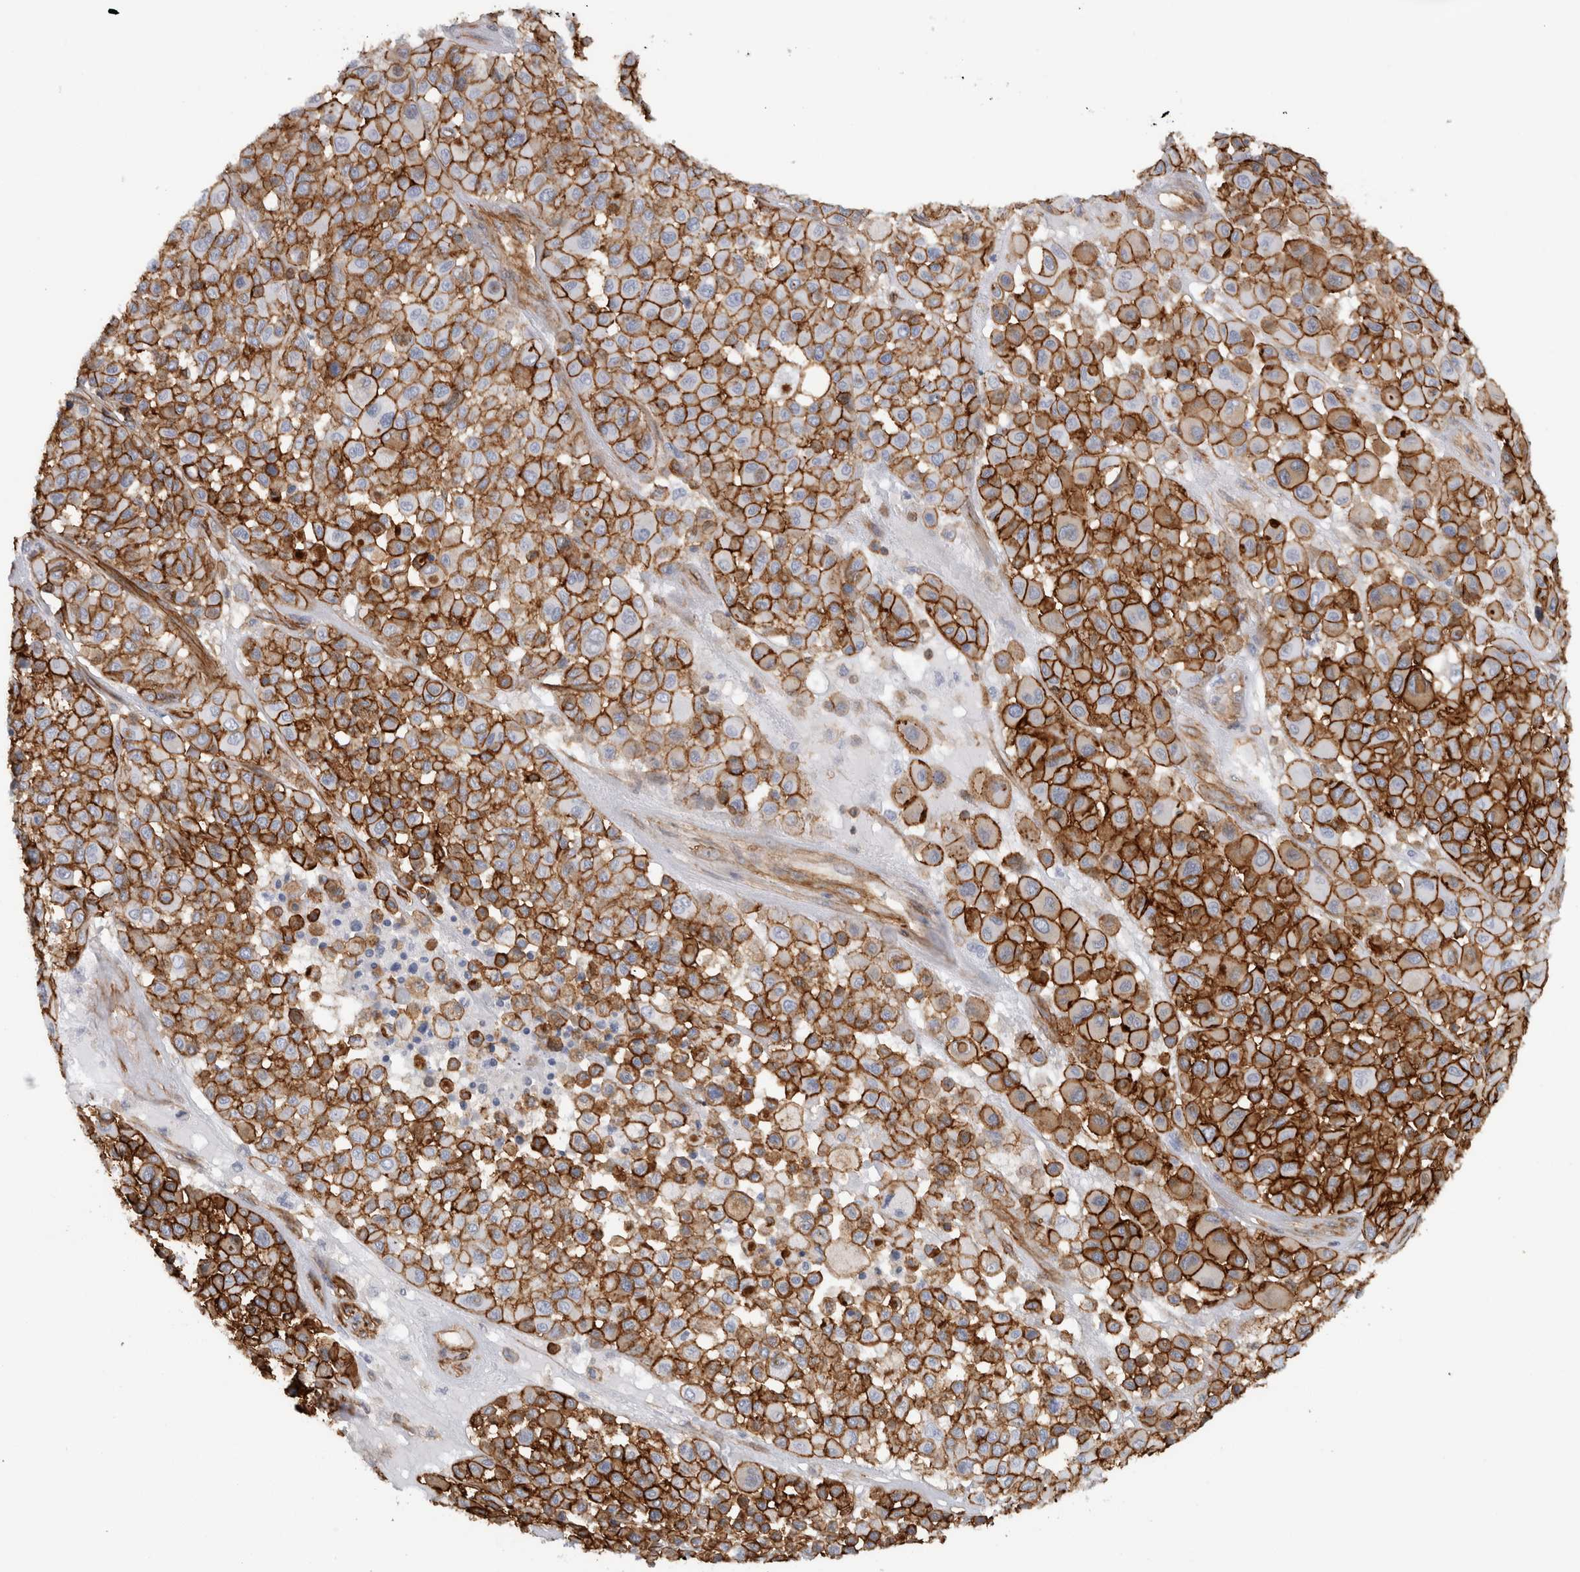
{"staining": {"intensity": "strong", "quantity": ">75%", "location": "cytoplasmic/membranous"}, "tissue": "melanoma", "cell_type": "Tumor cells", "image_type": "cancer", "snomed": [{"axis": "morphology", "description": "Malignant melanoma, Metastatic site"}, {"axis": "topography", "description": "Soft tissue"}], "caption": "High-power microscopy captured an immunohistochemistry micrograph of melanoma, revealing strong cytoplasmic/membranous staining in approximately >75% of tumor cells.", "gene": "AHNAK", "patient": {"sex": "male", "age": 41}}